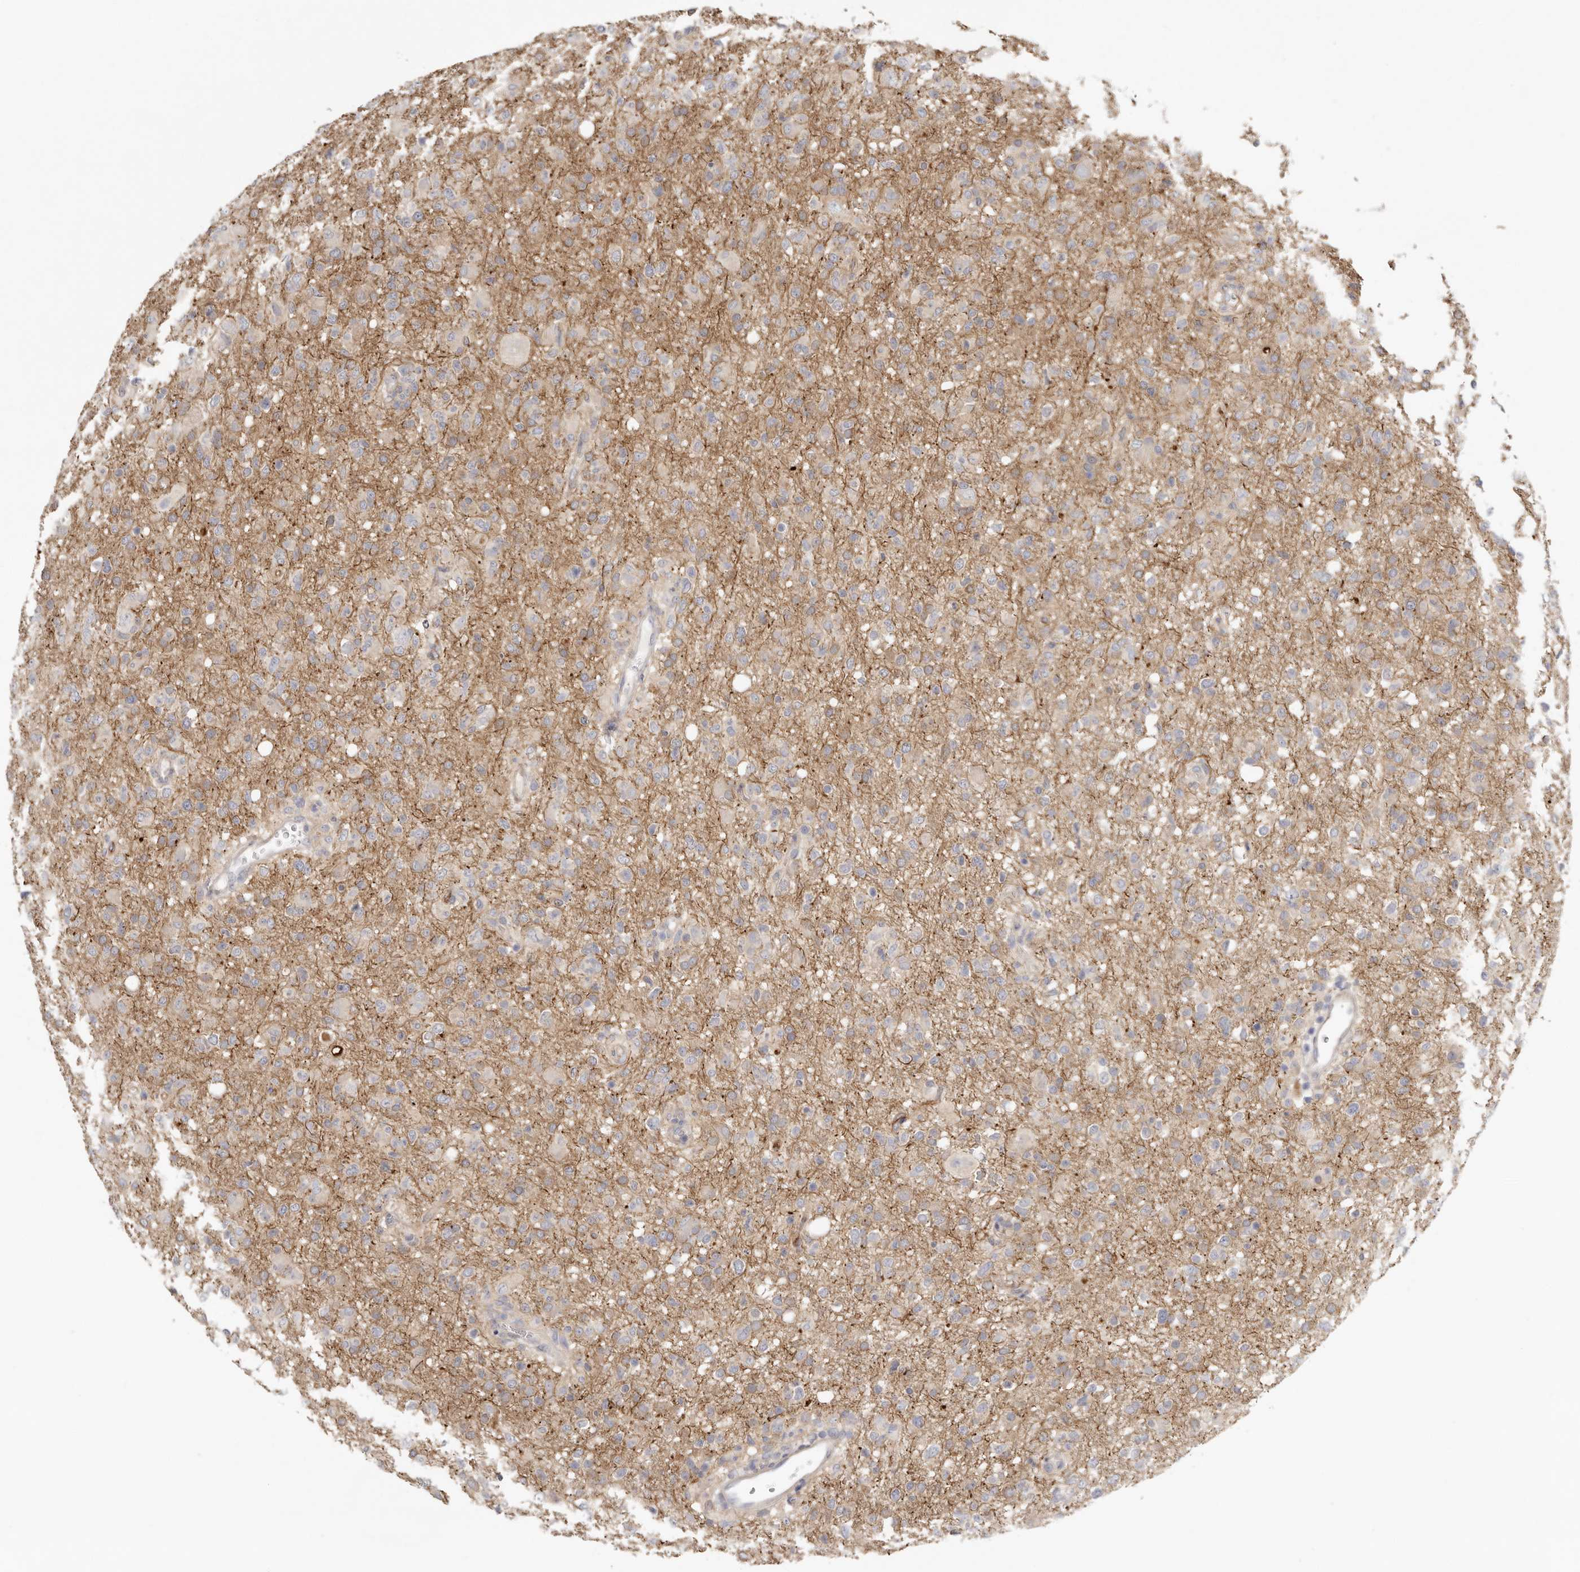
{"staining": {"intensity": "weak", "quantity": "<25%", "location": "cytoplasmic/membranous"}, "tissue": "glioma", "cell_type": "Tumor cells", "image_type": "cancer", "snomed": [{"axis": "morphology", "description": "Glioma, malignant, High grade"}, {"axis": "topography", "description": "Brain"}], "caption": "This is an immunohistochemistry (IHC) image of human malignant glioma (high-grade). There is no staining in tumor cells.", "gene": "MSRB2", "patient": {"sex": "female", "age": 57}}